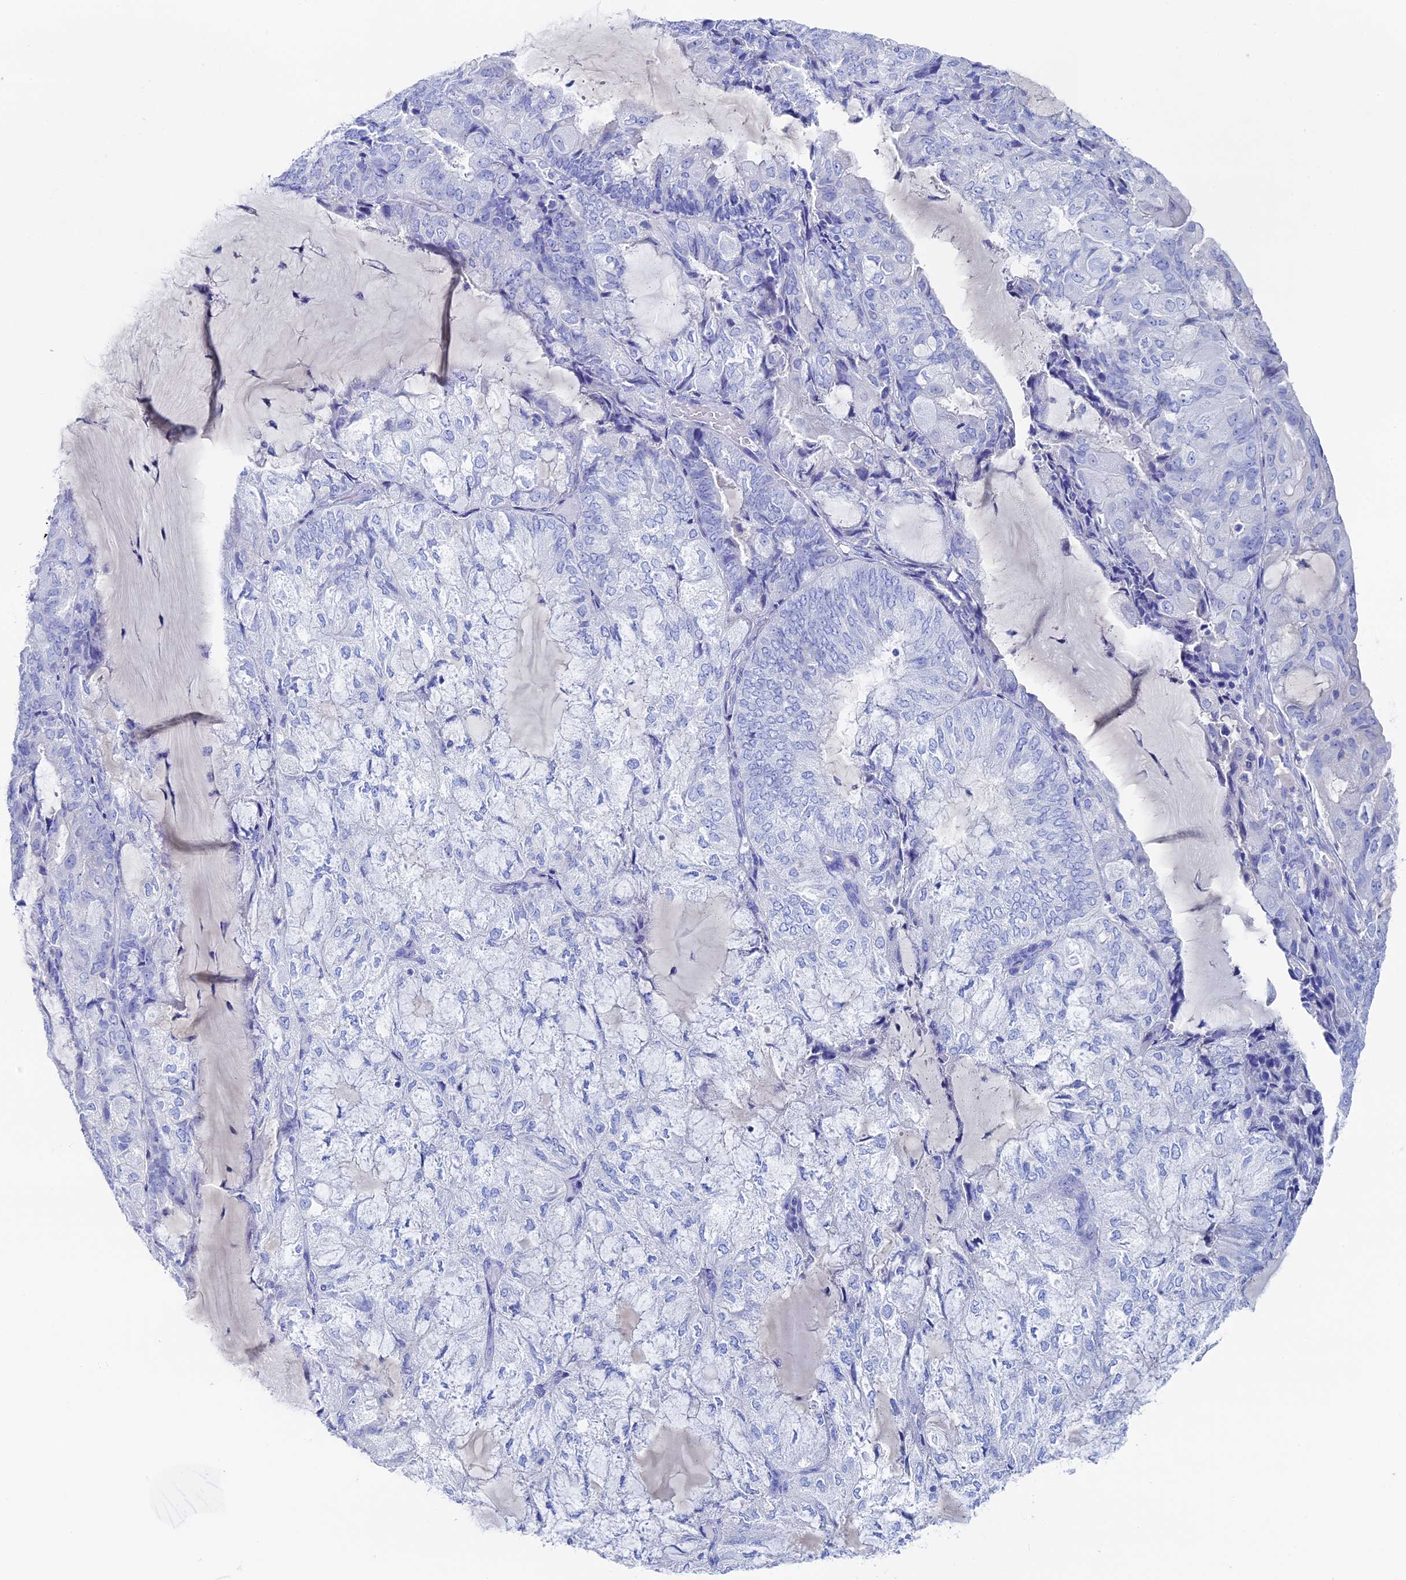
{"staining": {"intensity": "negative", "quantity": "none", "location": "none"}, "tissue": "endometrial cancer", "cell_type": "Tumor cells", "image_type": "cancer", "snomed": [{"axis": "morphology", "description": "Adenocarcinoma, NOS"}, {"axis": "topography", "description": "Endometrium"}], "caption": "DAB immunohistochemical staining of endometrial cancer displays no significant staining in tumor cells.", "gene": "UNC119", "patient": {"sex": "female", "age": 81}}